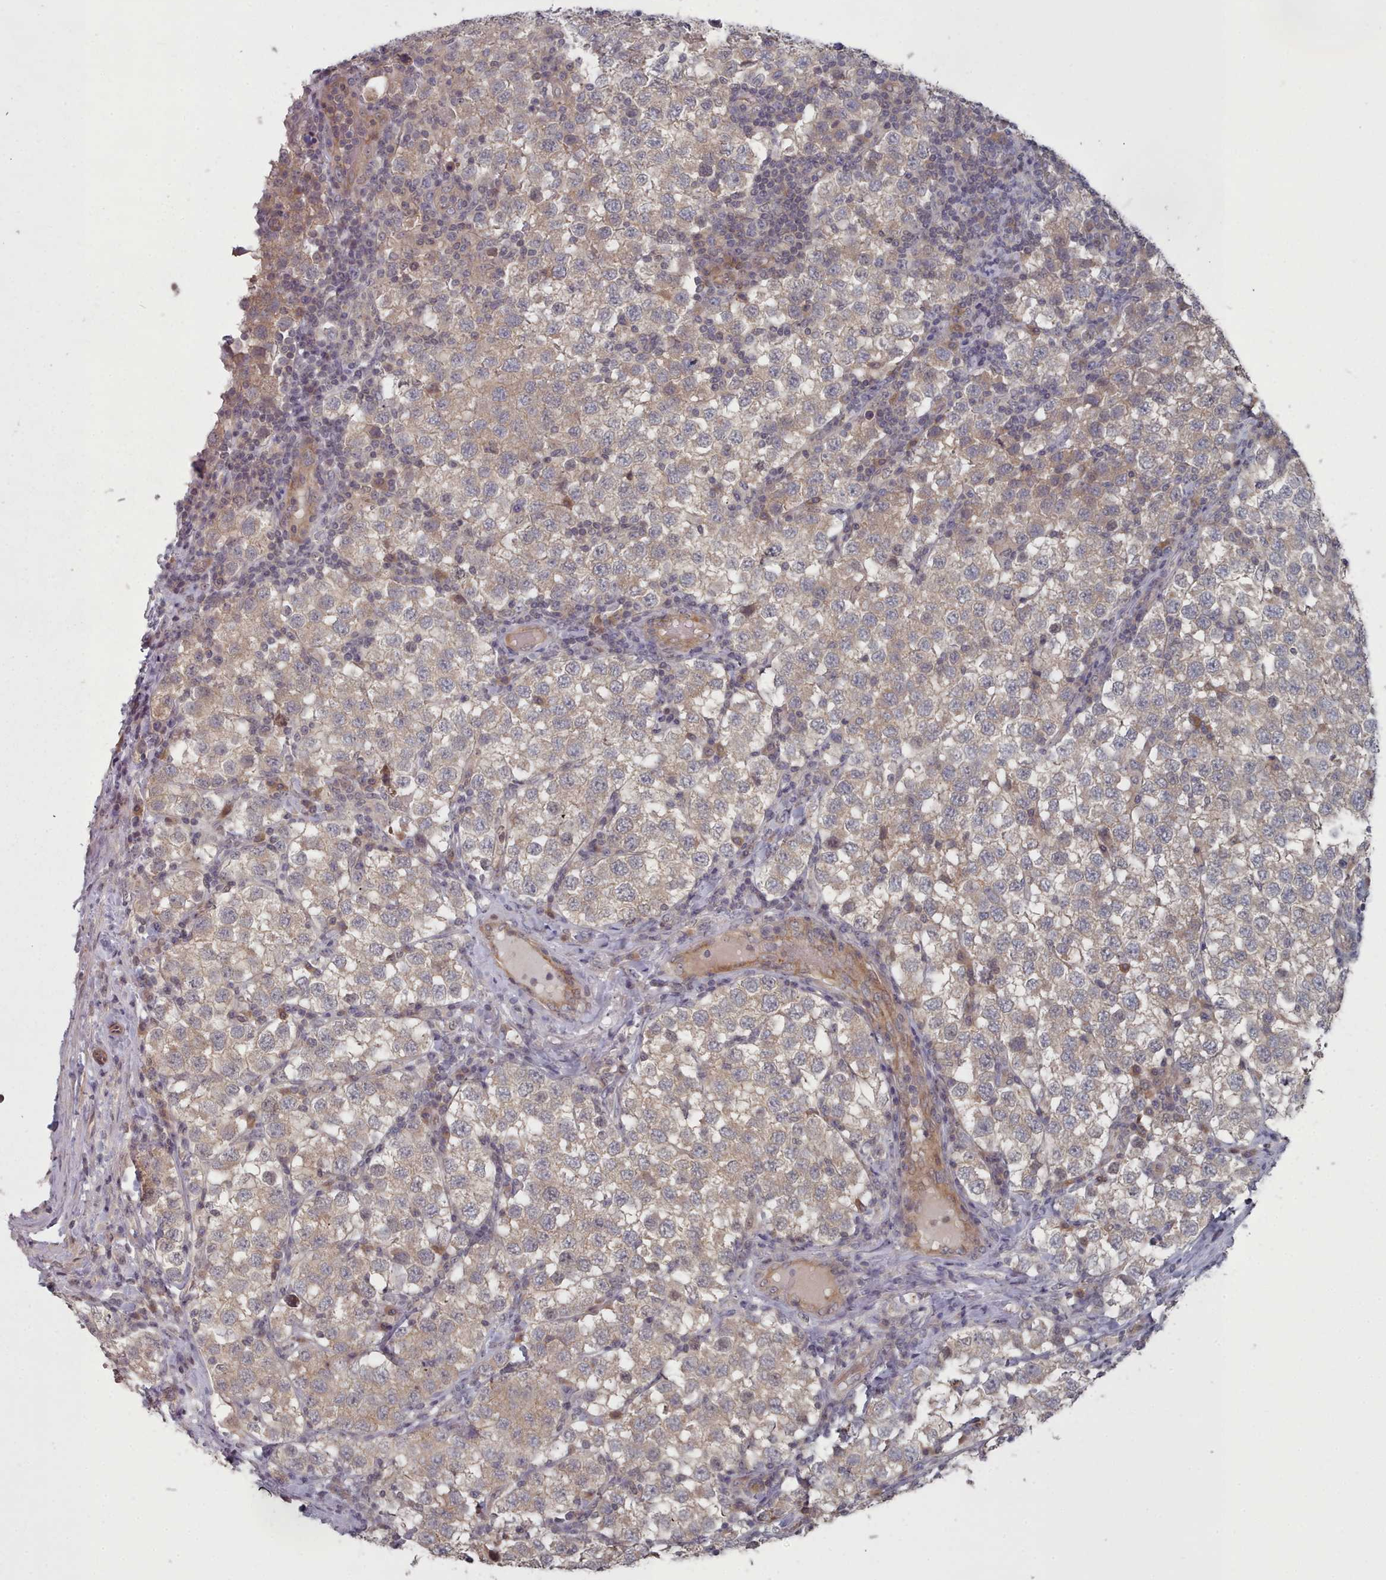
{"staining": {"intensity": "weak", "quantity": "<25%", "location": "cytoplasmic/membranous"}, "tissue": "testis cancer", "cell_type": "Tumor cells", "image_type": "cancer", "snomed": [{"axis": "morphology", "description": "Seminoma, NOS"}, {"axis": "topography", "description": "Testis"}], "caption": "The IHC image has no significant staining in tumor cells of testis cancer (seminoma) tissue. (Stains: DAB IHC with hematoxylin counter stain, Microscopy: brightfield microscopy at high magnification).", "gene": "HYAL3", "patient": {"sex": "male", "age": 34}}